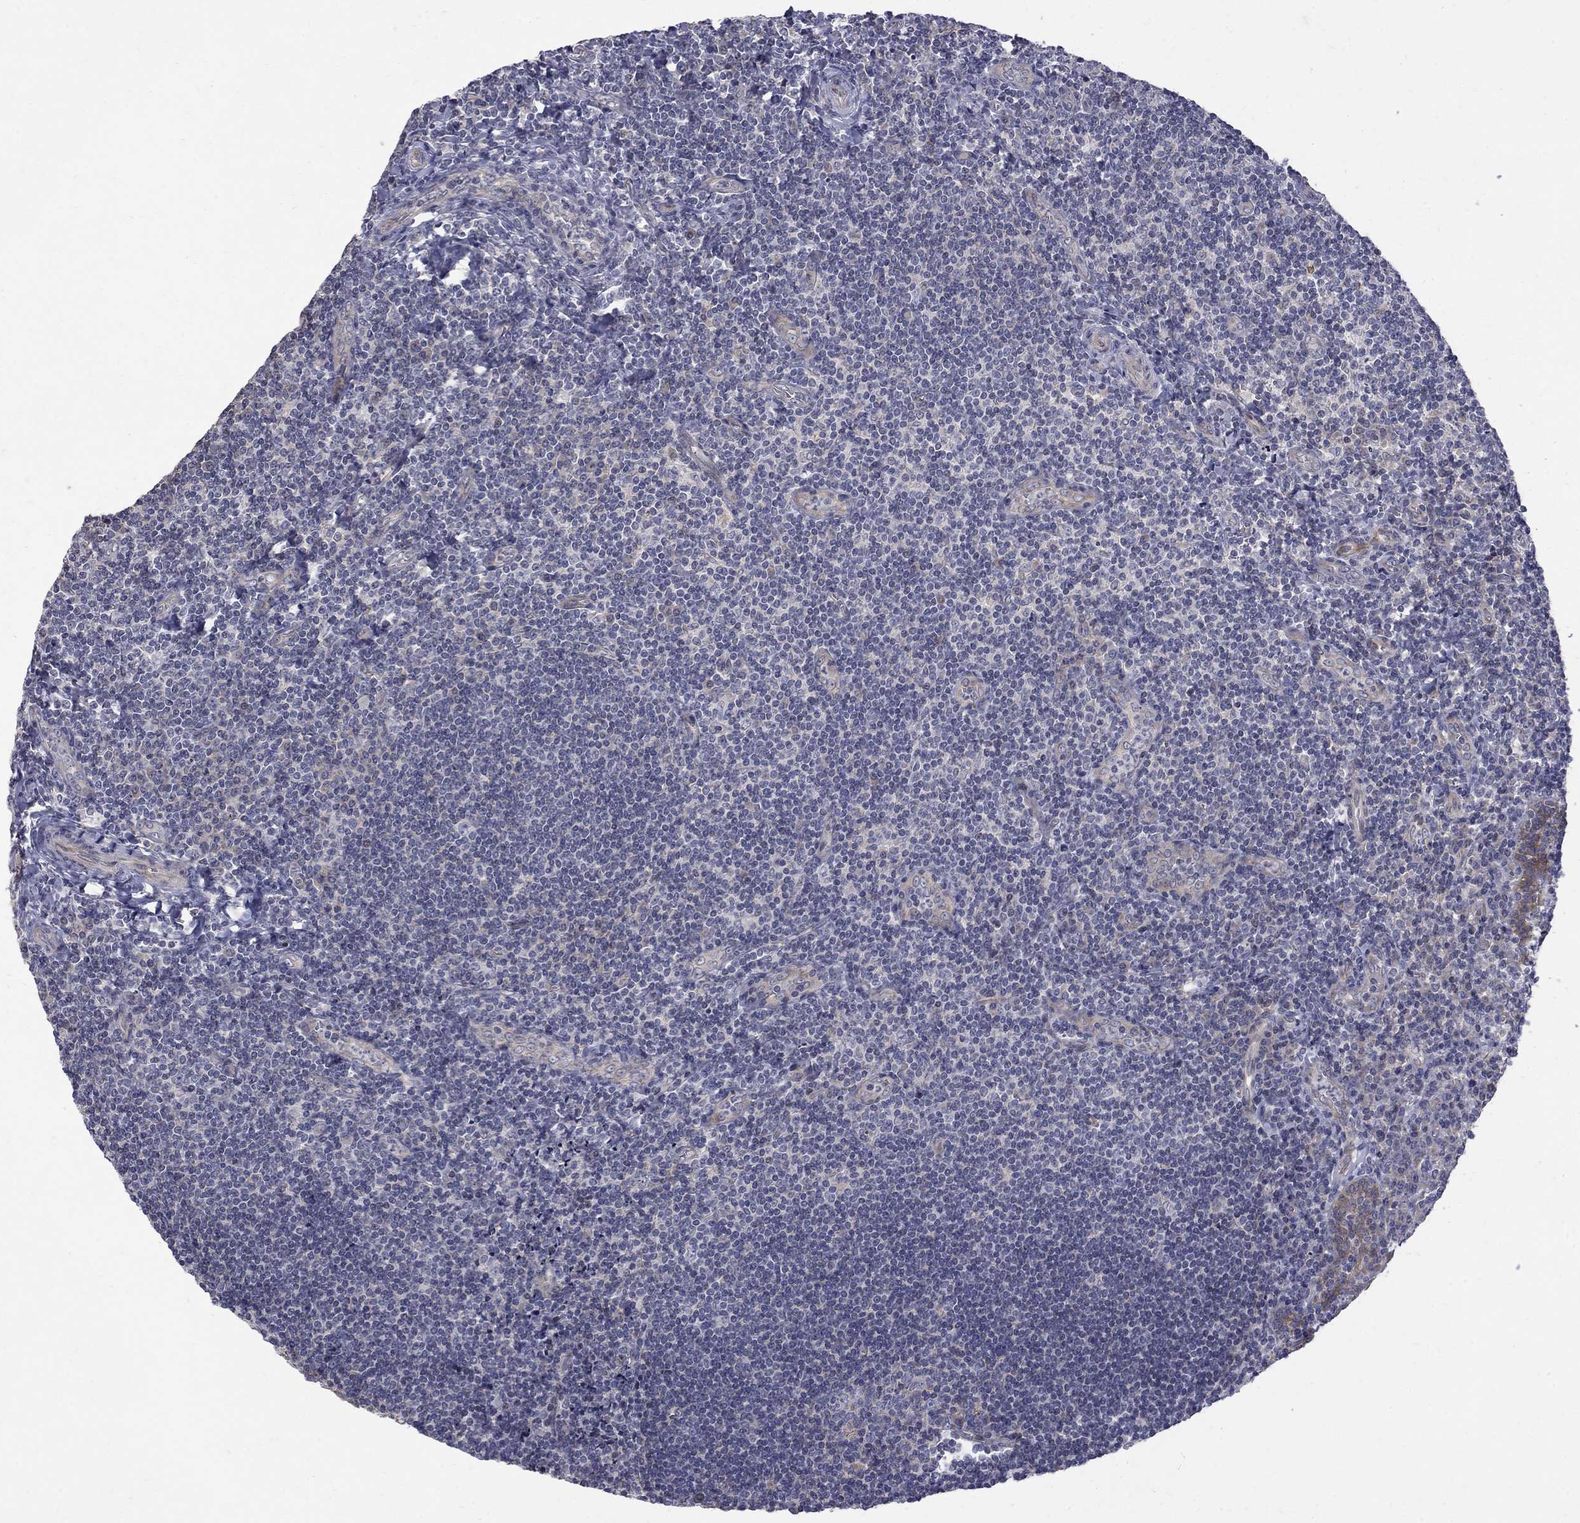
{"staining": {"intensity": "negative", "quantity": "none", "location": "none"}, "tissue": "tonsil", "cell_type": "Germinal center cells", "image_type": "normal", "snomed": [{"axis": "morphology", "description": "Normal tissue, NOS"}, {"axis": "morphology", "description": "Inflammation, NOS"}, {"axis": "topography", "description": "Tonsil"}], "caption": "IHC photomicrograph of benign human tonsil stained for a protein (brown), which displays no expression in germinal center cells.", "gene": "SH2B1", "patient": {"sex": "female", "age": 31}}